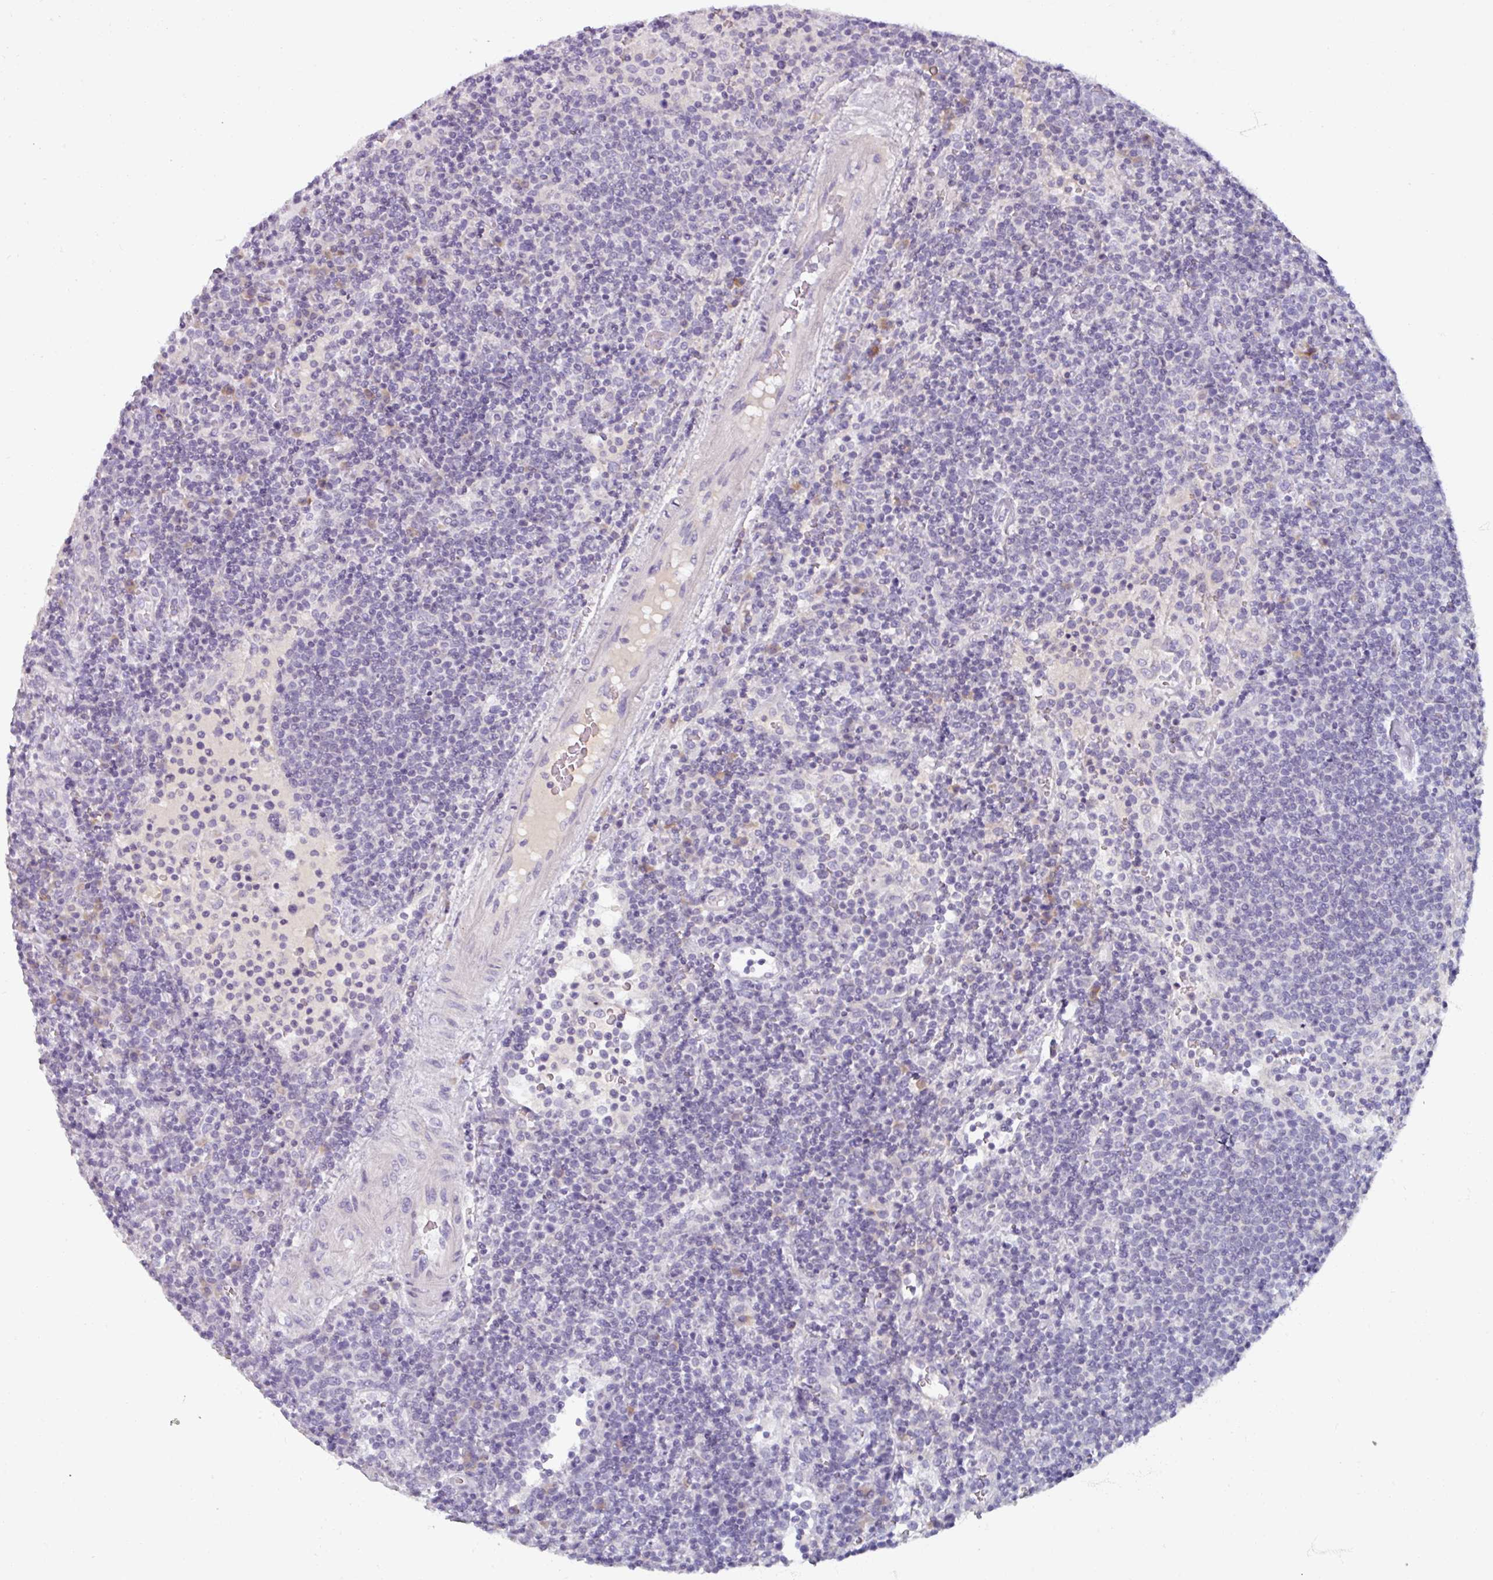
{"staining": {"intensity": "negative", "quantity": "none", "location": "none"}, "tissue": "lymphoma", "cell_type": "Tumor cells", "image_type": "cancer", "snomed": [{"axis": "morphology", "description": "Malignant lymphoma, non-Hodgkin's type, High grade"}, {"axis": "topography", "description": "Lymph node"}], "caption": "Photomicrograph shows no protein expression in tumor cells of lymphoma tissue.", "gene": "SMIM11", "patient": {"sex": "male", "age": 61}}